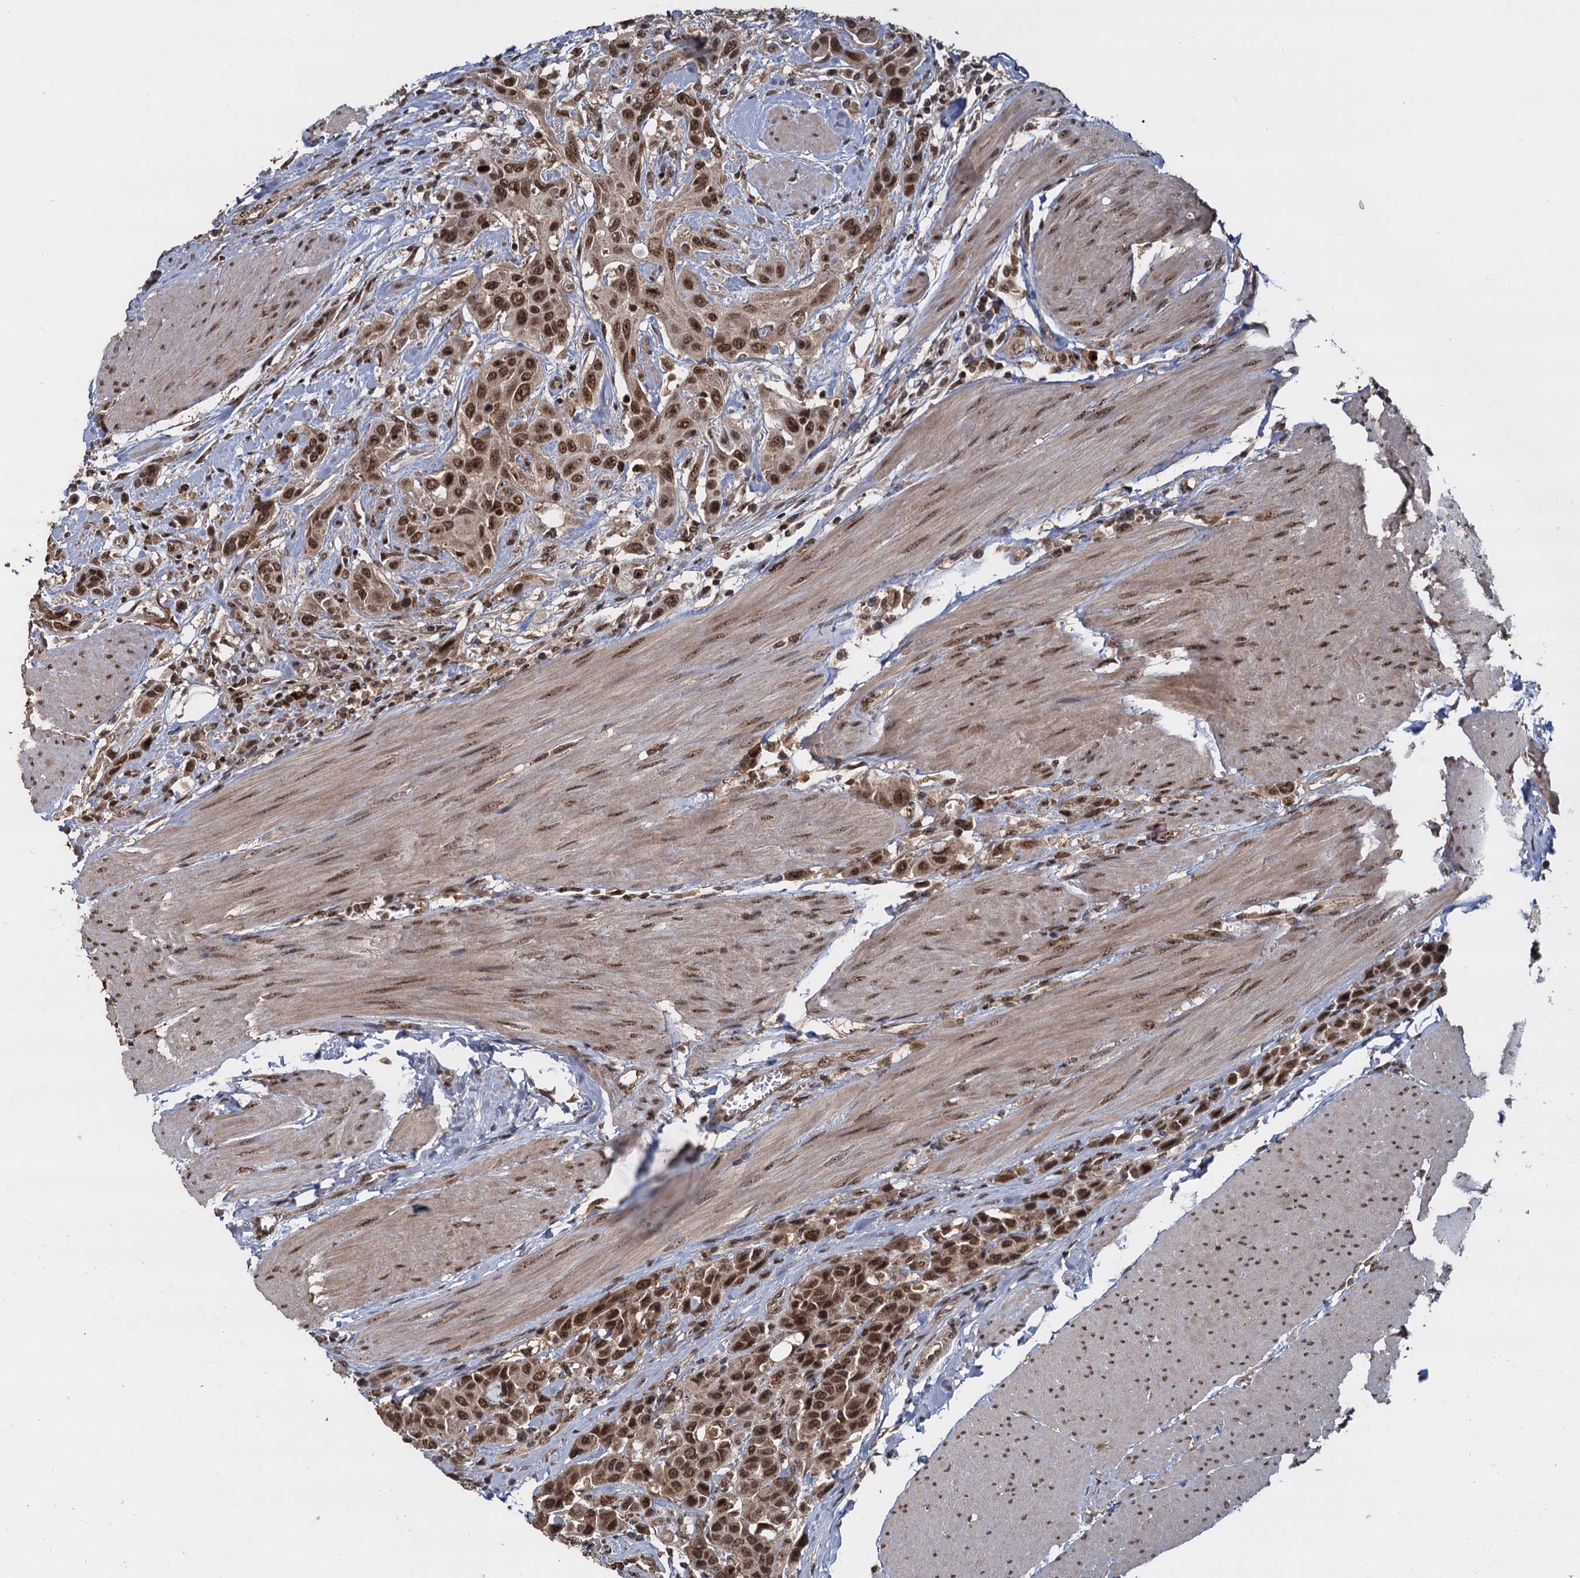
{"staining": {"intensity": "moderate", "quantity": ">75%", "location": "nuclear"}, "tissue": "urothelial cancer", "cell_type": "Tumor cells", "image_type": "cancer", "snomed": [{"axis": "morphology", "description": "Urothelial carcinoma, High grade"}, {"axis": "topography", "description": "Urinary bladder"}], "caption": "Moderate nuclear protein expression is seen in approximately >75% of tumor cells in high-grade urothelial carcinoma.", "gene": "FAM216B", "patient": {"sex": "male", "age": 50}}